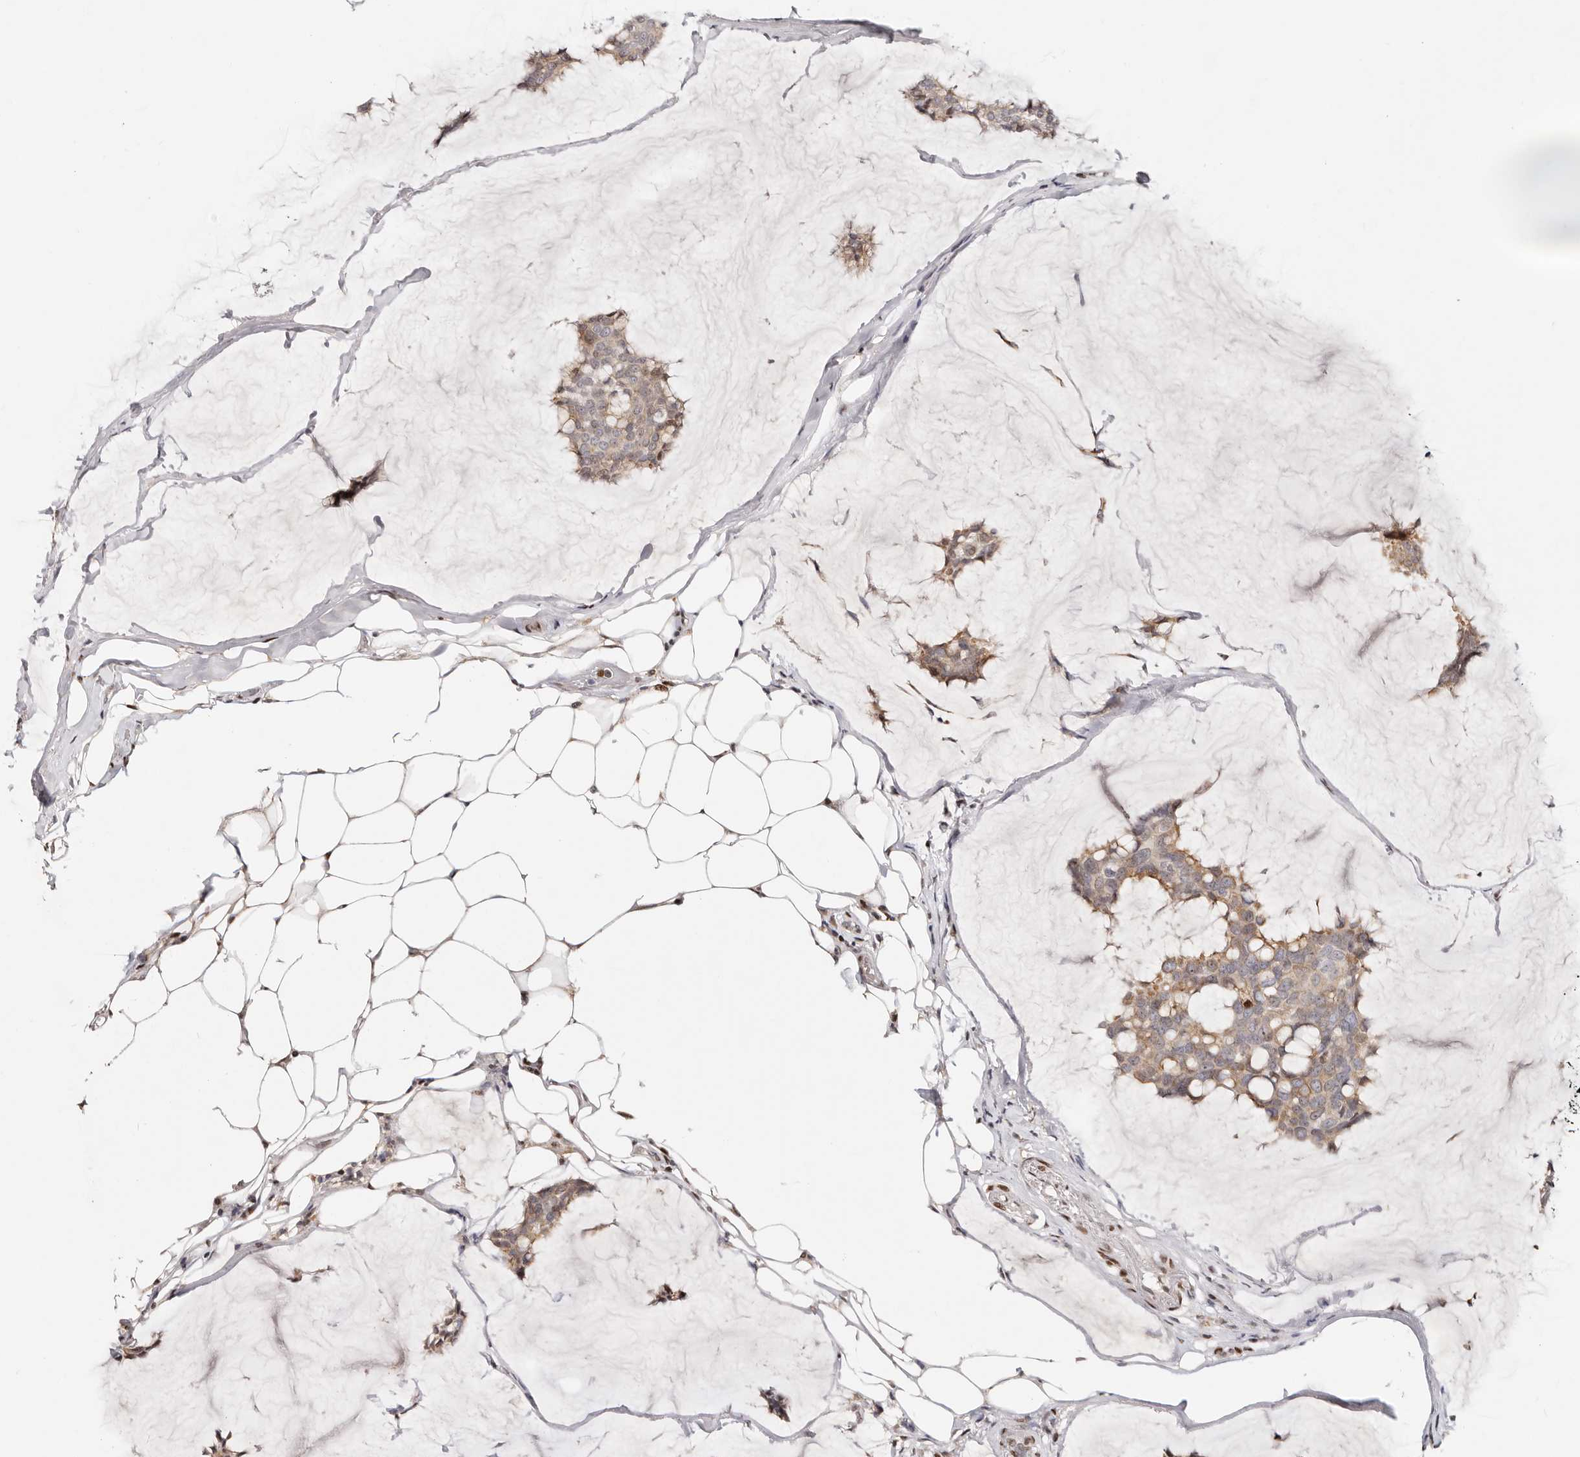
{"staining": {"intensity": "moderate", "quantity": ">75%", "location": "cytoplasmic/membranous"}, "tissue": "breast cancer", "cell_type": "Tumor cells", "image_type": "cancer", "snomed": [{"axis": "morphology", "description": "Duct carcinoma"}, {"axis": "topography", "description": "Breast"}], "caption": "High-power microscopy captured an immunohistochemistry histopathology image of breast cancer (infiltrating ductal carcinoma), revealing moderate cytoplasmic/membranous expression in about >75% of tumor cells.", "gene": "IQGAP3", "patient": {"sex": "female", "age": 93}}